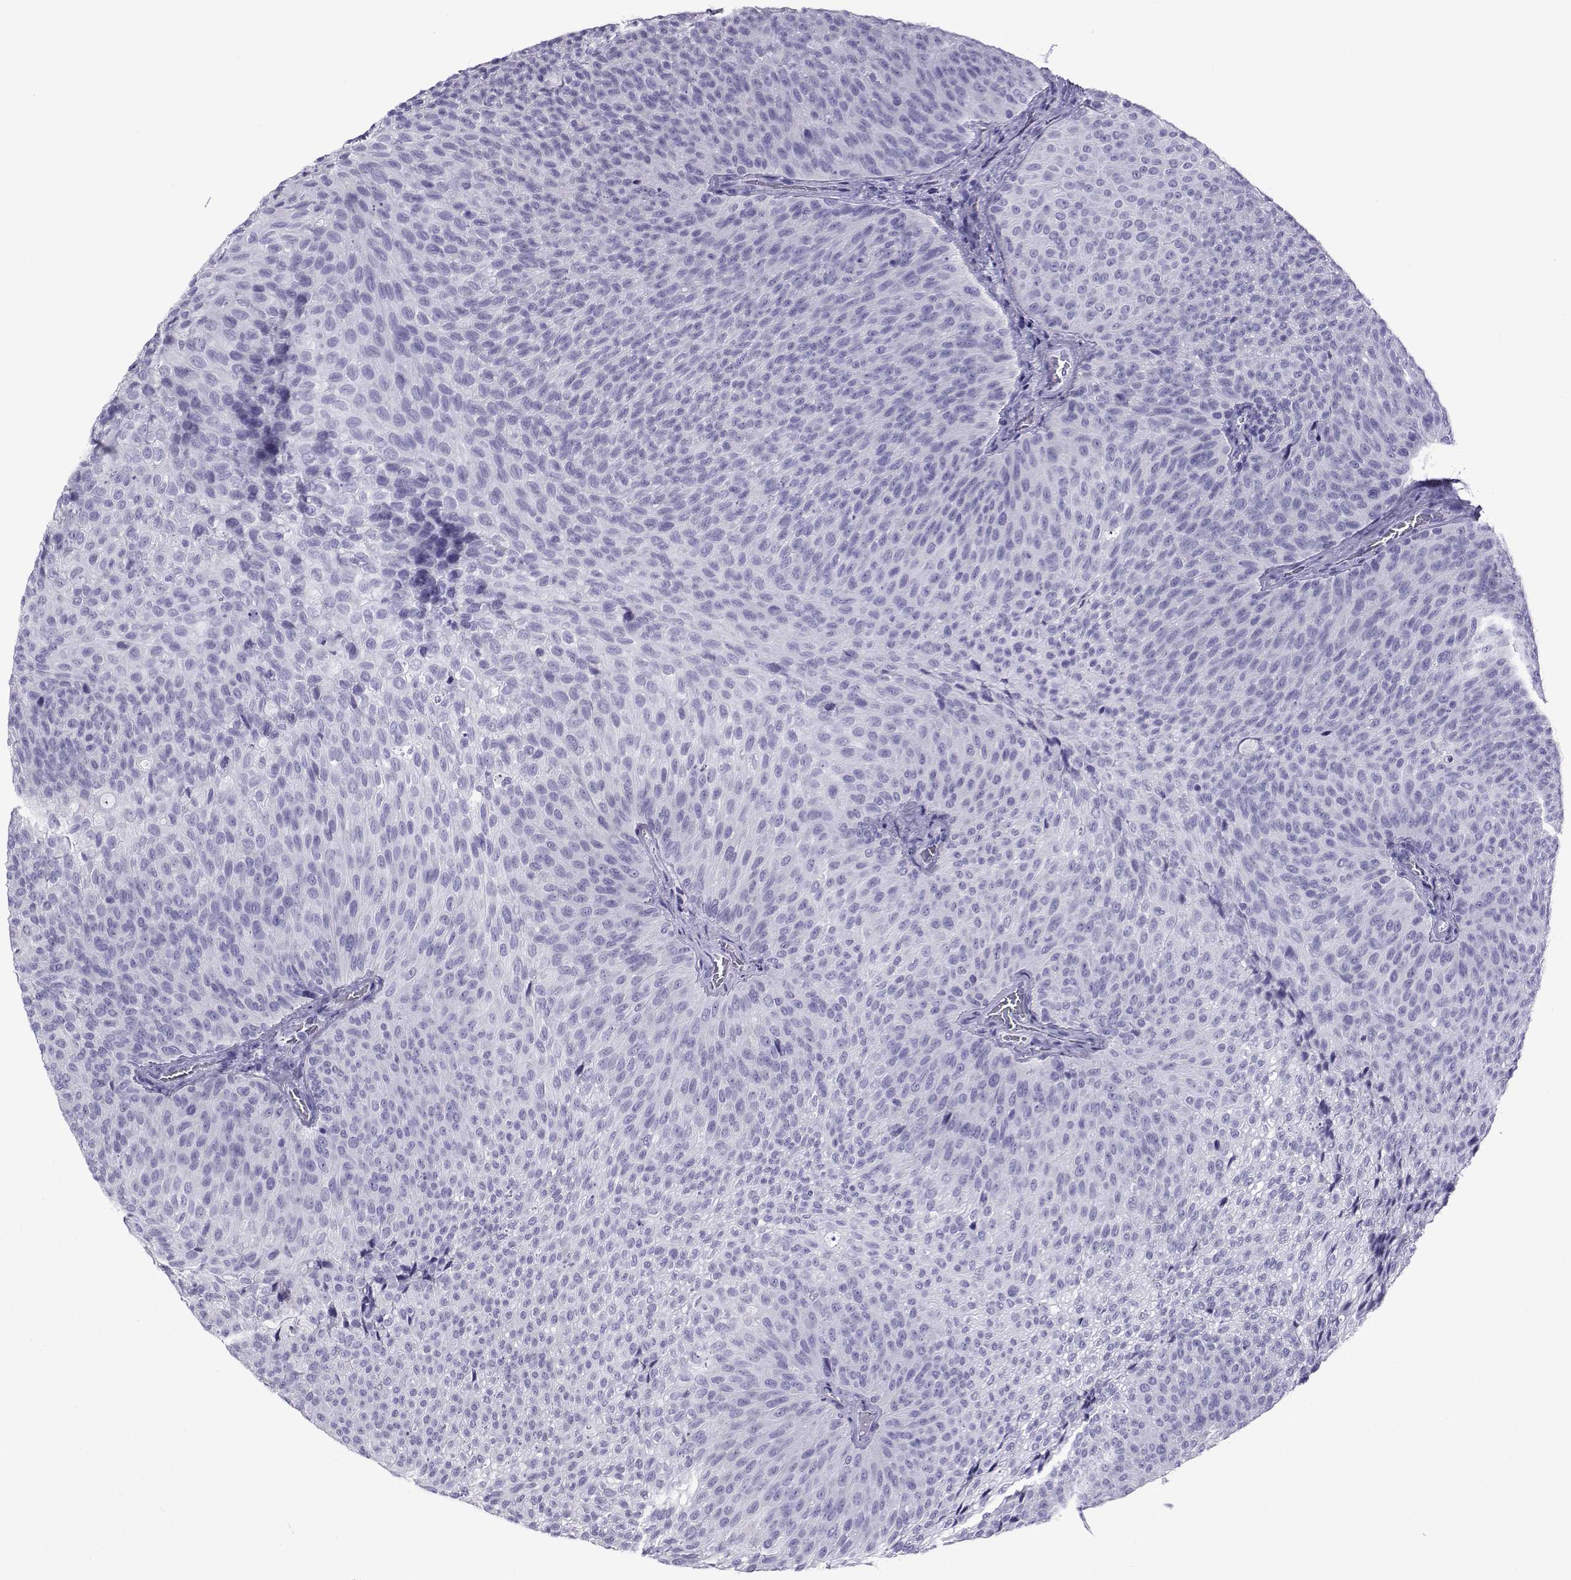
{"staining": {"intensity": "negative", "quantity": "none", "location": "none"}, "tissue": "urothelial cancer", "cell_type": "Tumor cells", "image_type": "cancer", "snomed": [{"axis": "morphology", "description": "Urothelial carcinoma, Low grade"}, {"axis": "topography", "description": "Urinary bladder"}], "caption": "High magnification brightfield microscopy of urothelial carcinoma (low-grade) stained with DAB (brown) and counterstained with hematoxylin (blue): tumor cells show no significant staining.", "gene": "CD109", "patient": {"sex": "male", "age": 78}}